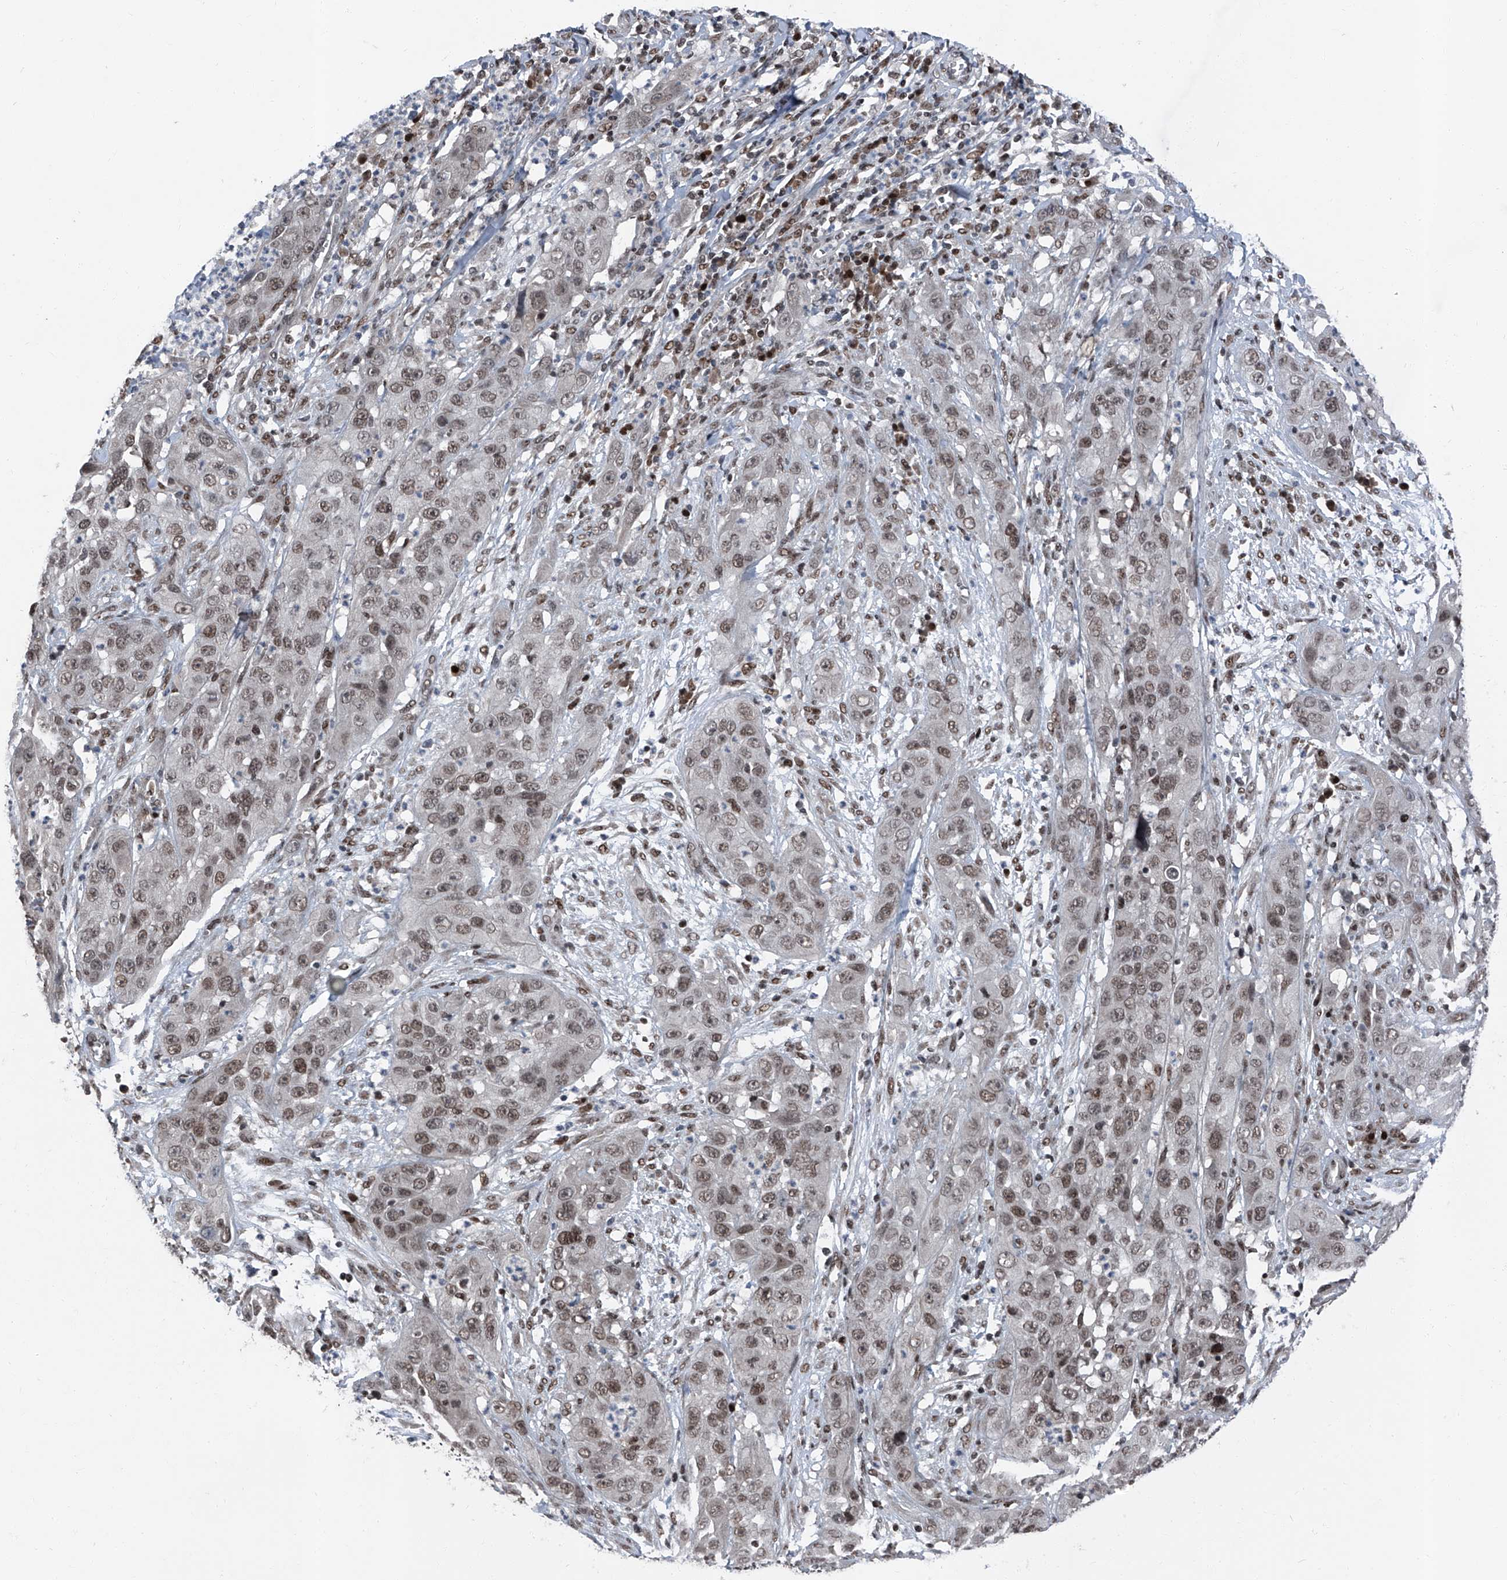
{"staining": {"intensity": "moderate", "quantity": ">75%", "location": "nuclear"}, "tissue": "cervical cancer", "cell_type": "Tumor cells", "image_type": "cancer", "snomed": [{"axis": "morphology", "description": "Squamous cell carcinoma, NOS"}, {"axis": "topography", "description": "Cervix"}], "caption": "Cervical cancer stained with a brown dye shows moderate nuclear positive staining in about >75% of tumor cells.", "gene": "BMI1", "patient": {"sex": "female", "age": 32}}